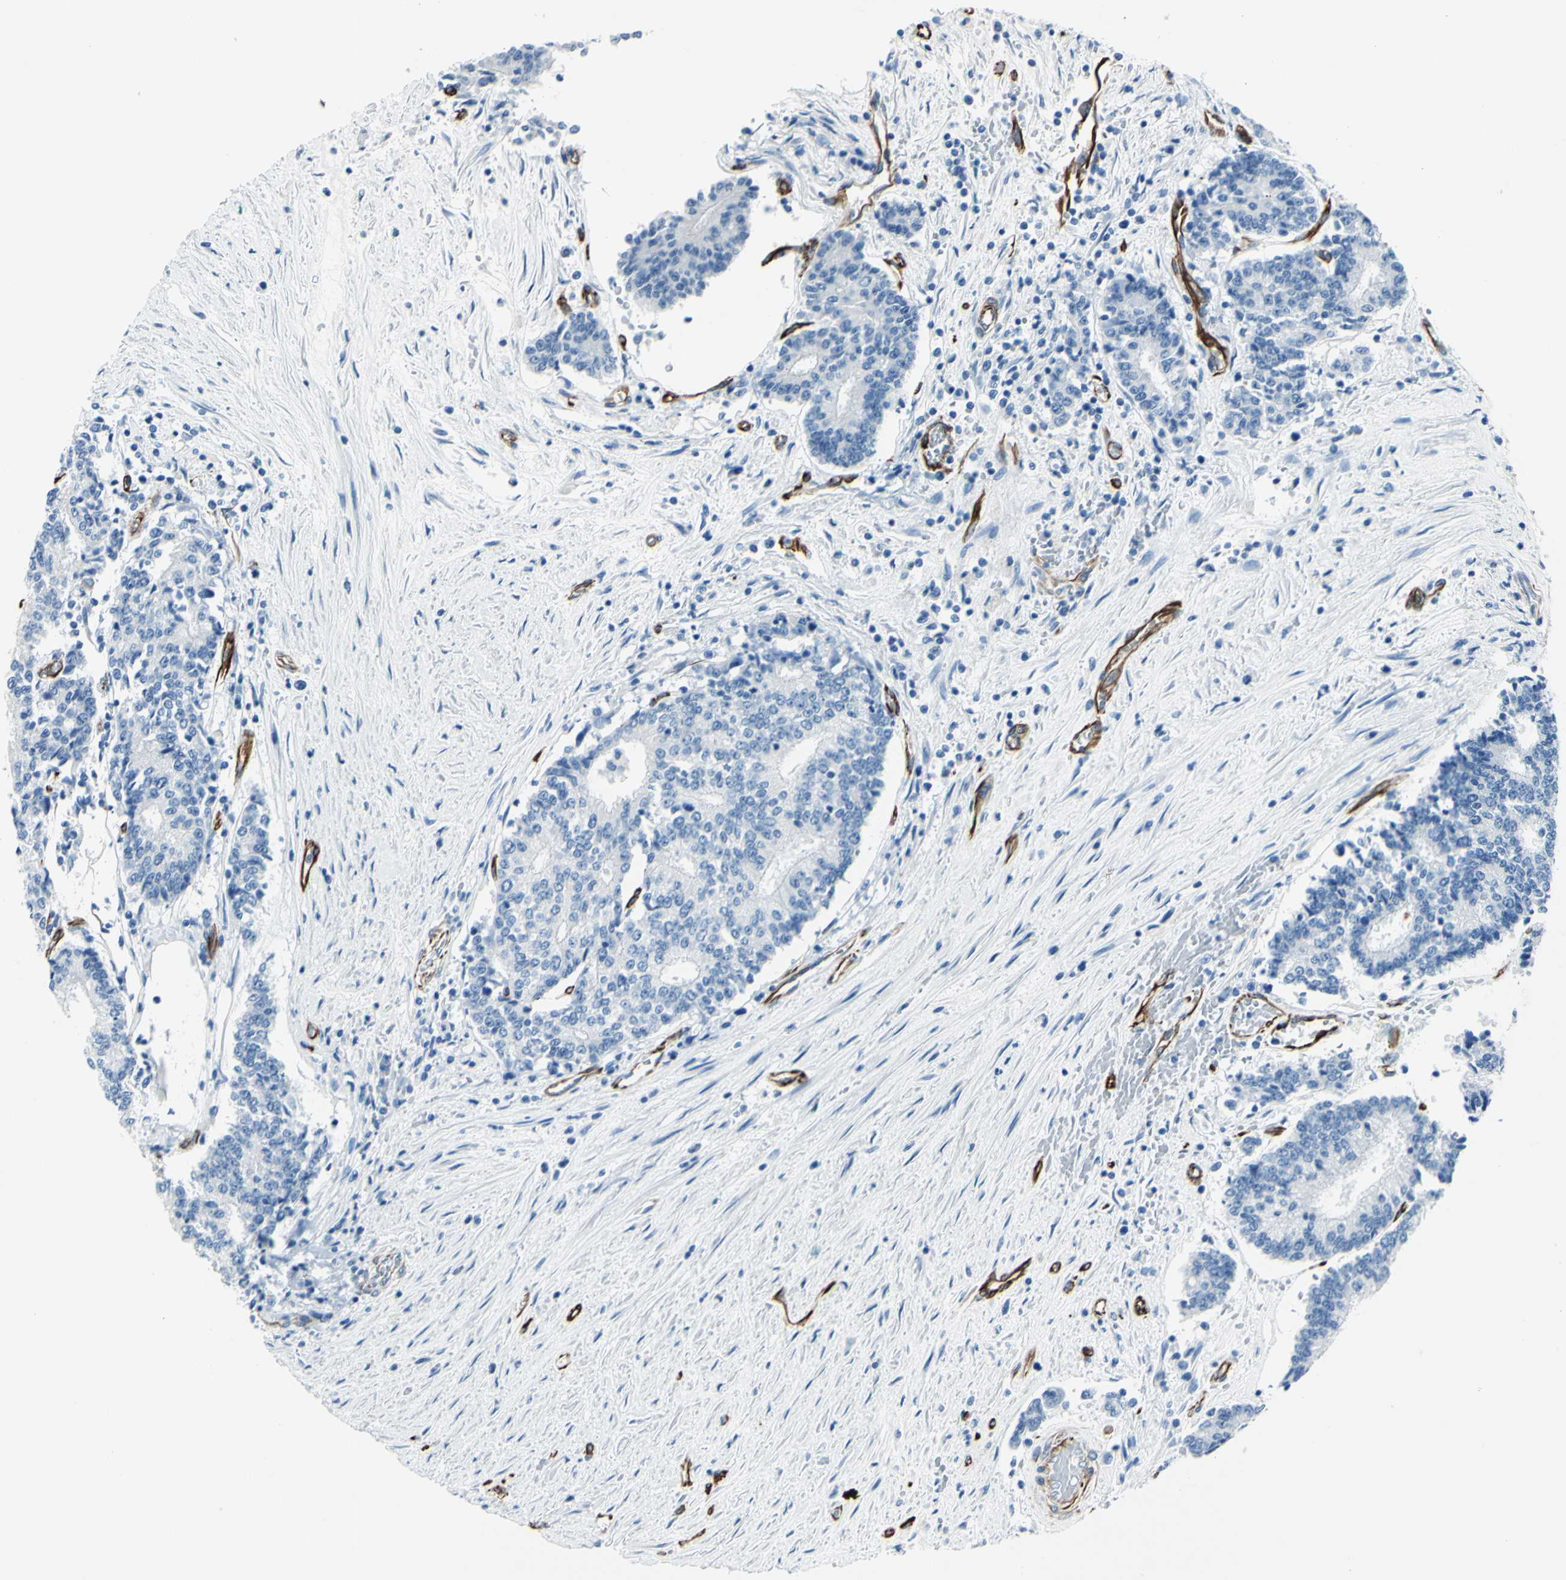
{"staining": {"intensity": "negative", "quantity": "none", "location": "none"}, "tissue": "prostate cancer", "cell_type": "Tumor cells", "image_type": "cancer", "snomed": [{"axis": "morphology", "description": "Normal tissue, NOS"}, {"axis": "morphology", "description": "Adenocarcinoma, High grade"}, {"axis": "topography", "description": "Prostate"}, {"axis": "topography", "description": "Seminal veicle"}], "caption": "A photomicrograph of human prostate cancer (high-grade adenocarcinoma) is negative for staining in tumor cells. (DAB (3,3'-diaminobenzidine) immunohistochemistry (IHC) with hematoxylin counter stain).", "gene": "PTH2R", "patient": {"sex": "male", "age": 55}}